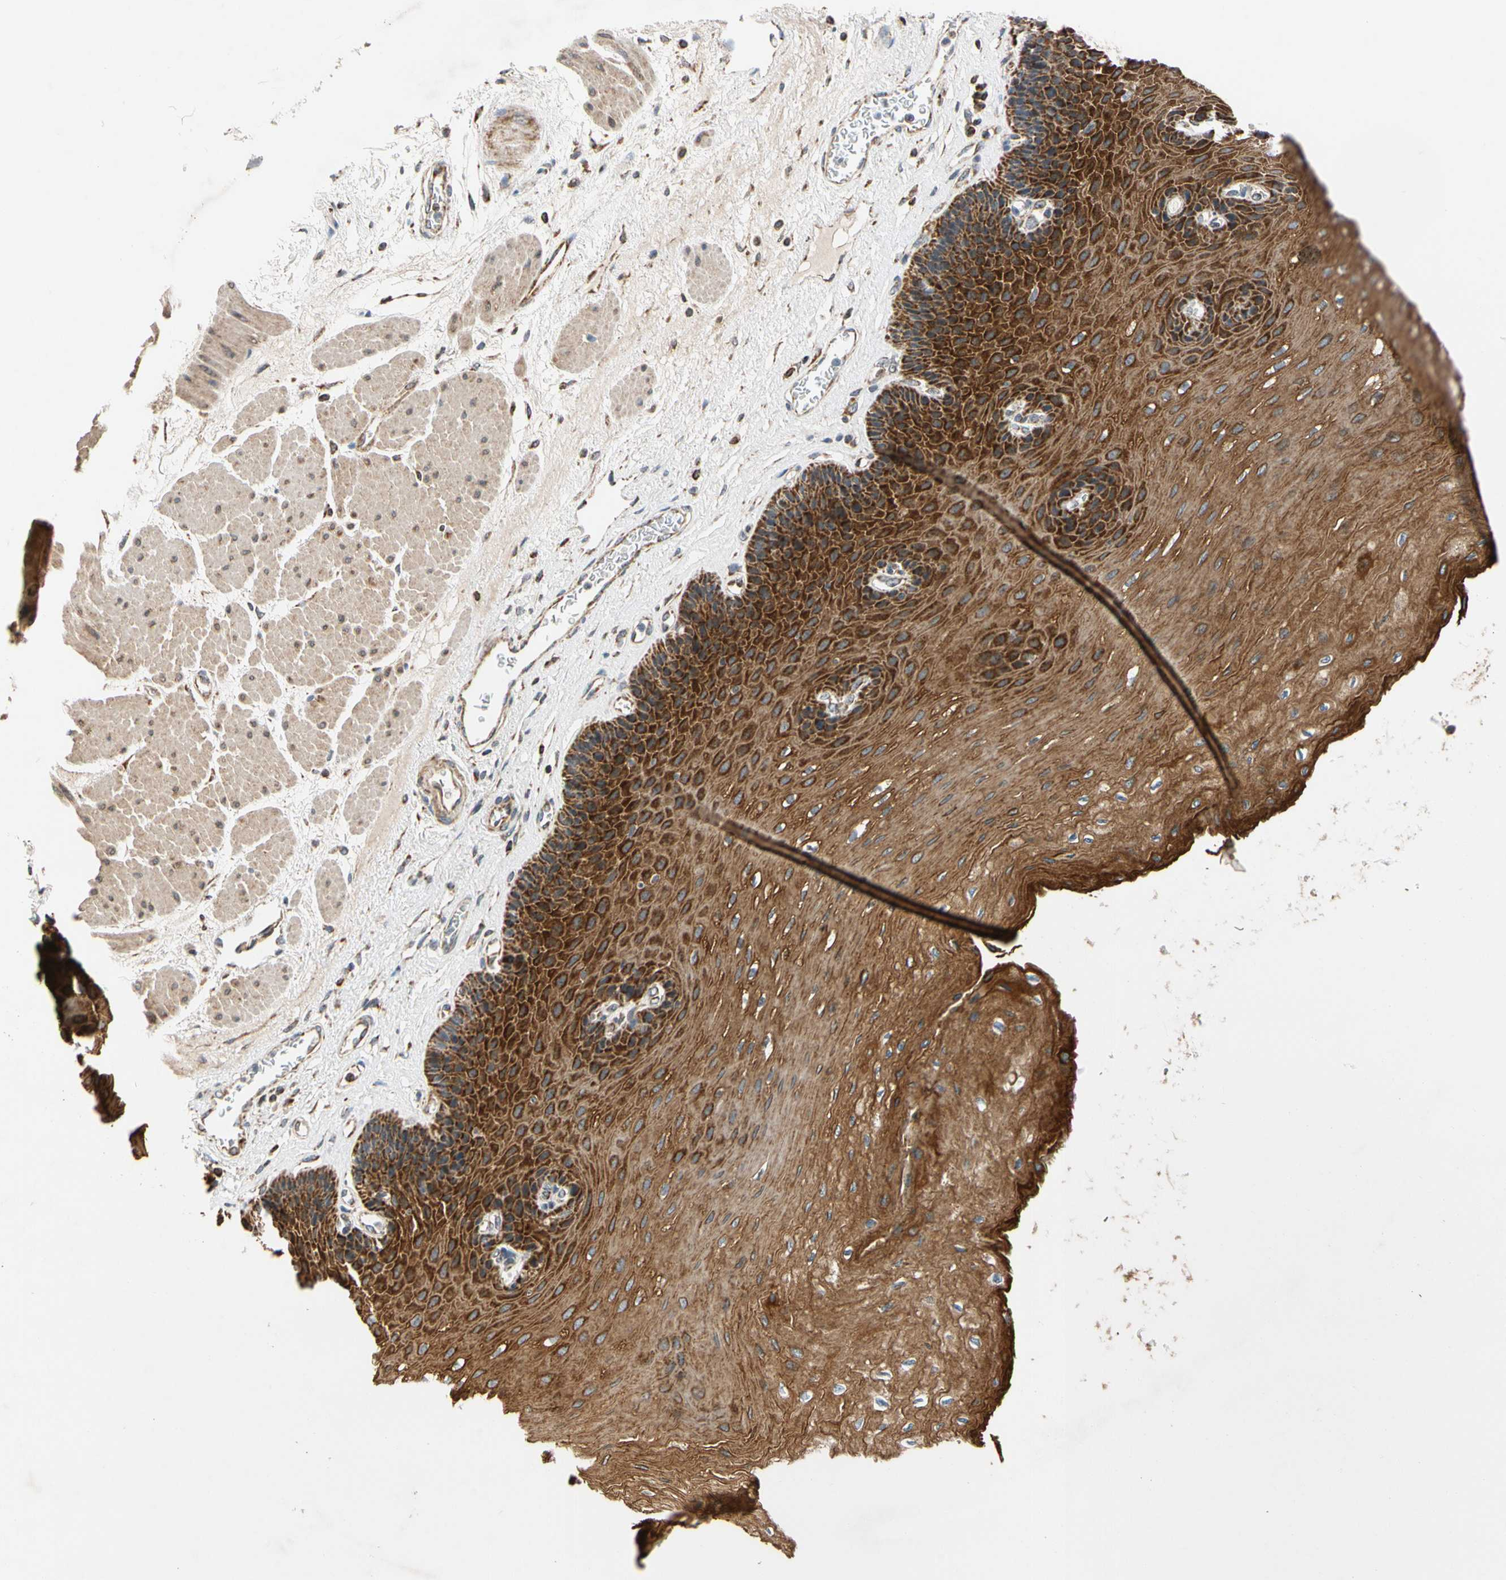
{"staining": {"intensity": "strong", "quantity": ">75%", "location": "cytoplasmic/membranous"}, "tissue": "esophagus", "cell_type": "Squamous epithelial cells", "image_type": "normal", "snomed": [{"axis": "morphology", "description": "Normal tissue, NOS"}, {"axis": "topography", "description": "Esophagus"}], "caption": "Esophagus stained for a protein reveals strong cytoplasmic/membranous positivity in squamous epithelial cells. (brown staining indicates protein expression, while blue staining denotes nuclei).", "gene": "KHDC4", "patient": {"sex": "female", "age": 72}}